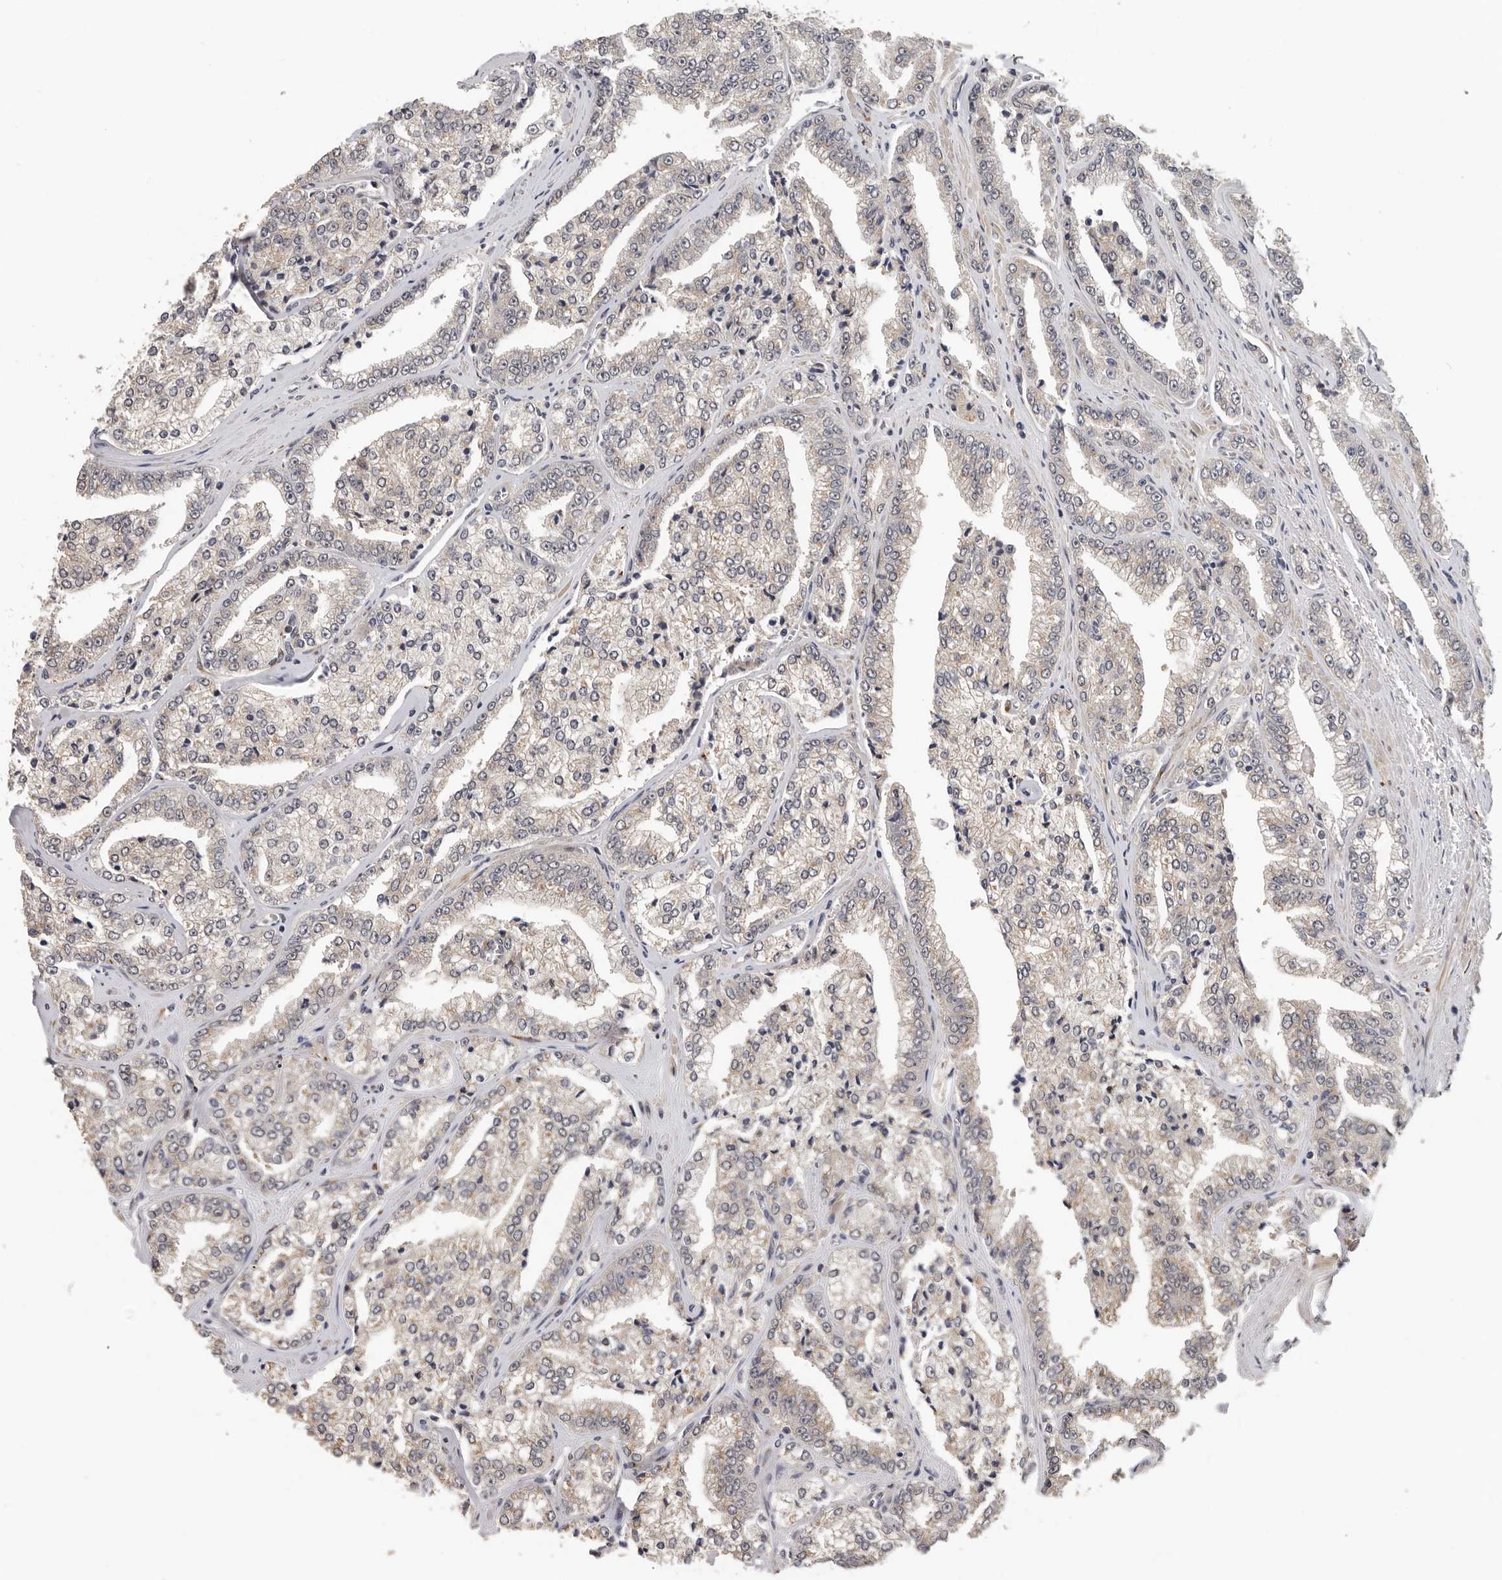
{"staining": {"intensity": "weak", "quantity": "25%-75%", "location": "nuclear"}, "tissue": "prostate cancer", "cell_type": "Tumor cells", "image_type": "cancer", "snomed": [{"axis": "morphology", "description": "Adenocarcinoma, High grade"}, {"axis": "topography", "description": "Prostate"}], "caption": "Adenocarcinoma (high-grade) (prostate) was stained to show a protein in brown. There is low levels of weak nuclear expression in approximately 25%-75% of tumor cells.", "gene": "HENMT1", "patient": {"sex": "male", "age": 71}}